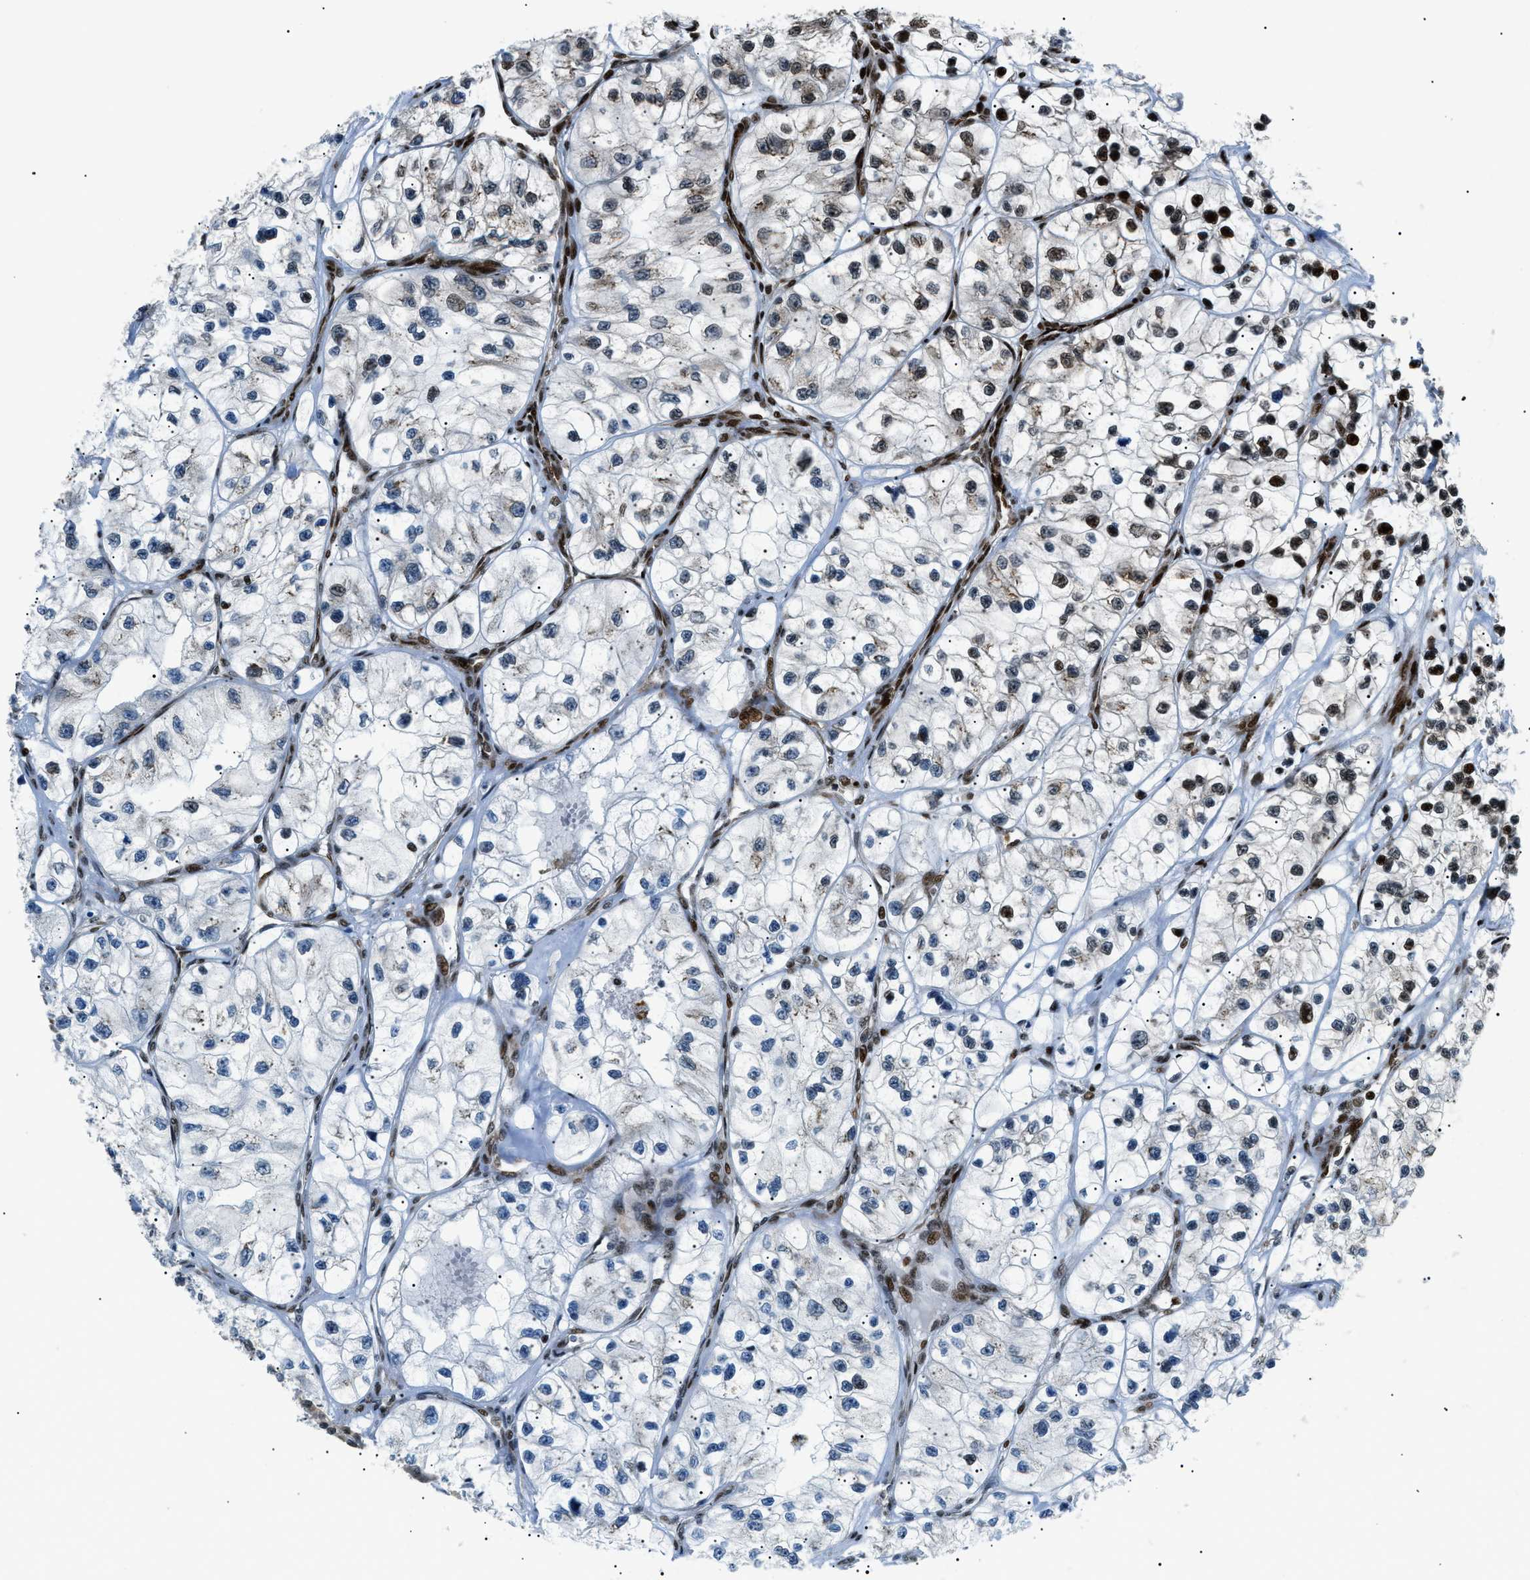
{"staining": {"intensity": "strong", "quantity": "<25%", "location": "nuclear"}, "tissue": "renal cancer", "cell_type": "Tumor cells", "image_type": "cancer", "snomed": [{"axis": "morphology", "description": "Adenocarcinoma, NOS"}, {"axis": "topography", "description": "Kidney"}], "caption": "Protein analysis of renal adenocarcinoma tissue shows strong nuclear positivity in about <25% of tumor cells. (Brightfield microscopy of DAB IHC at high magnification).", "gene": "HNRNPK", "patient": {"sex": "female", "age": 57}}